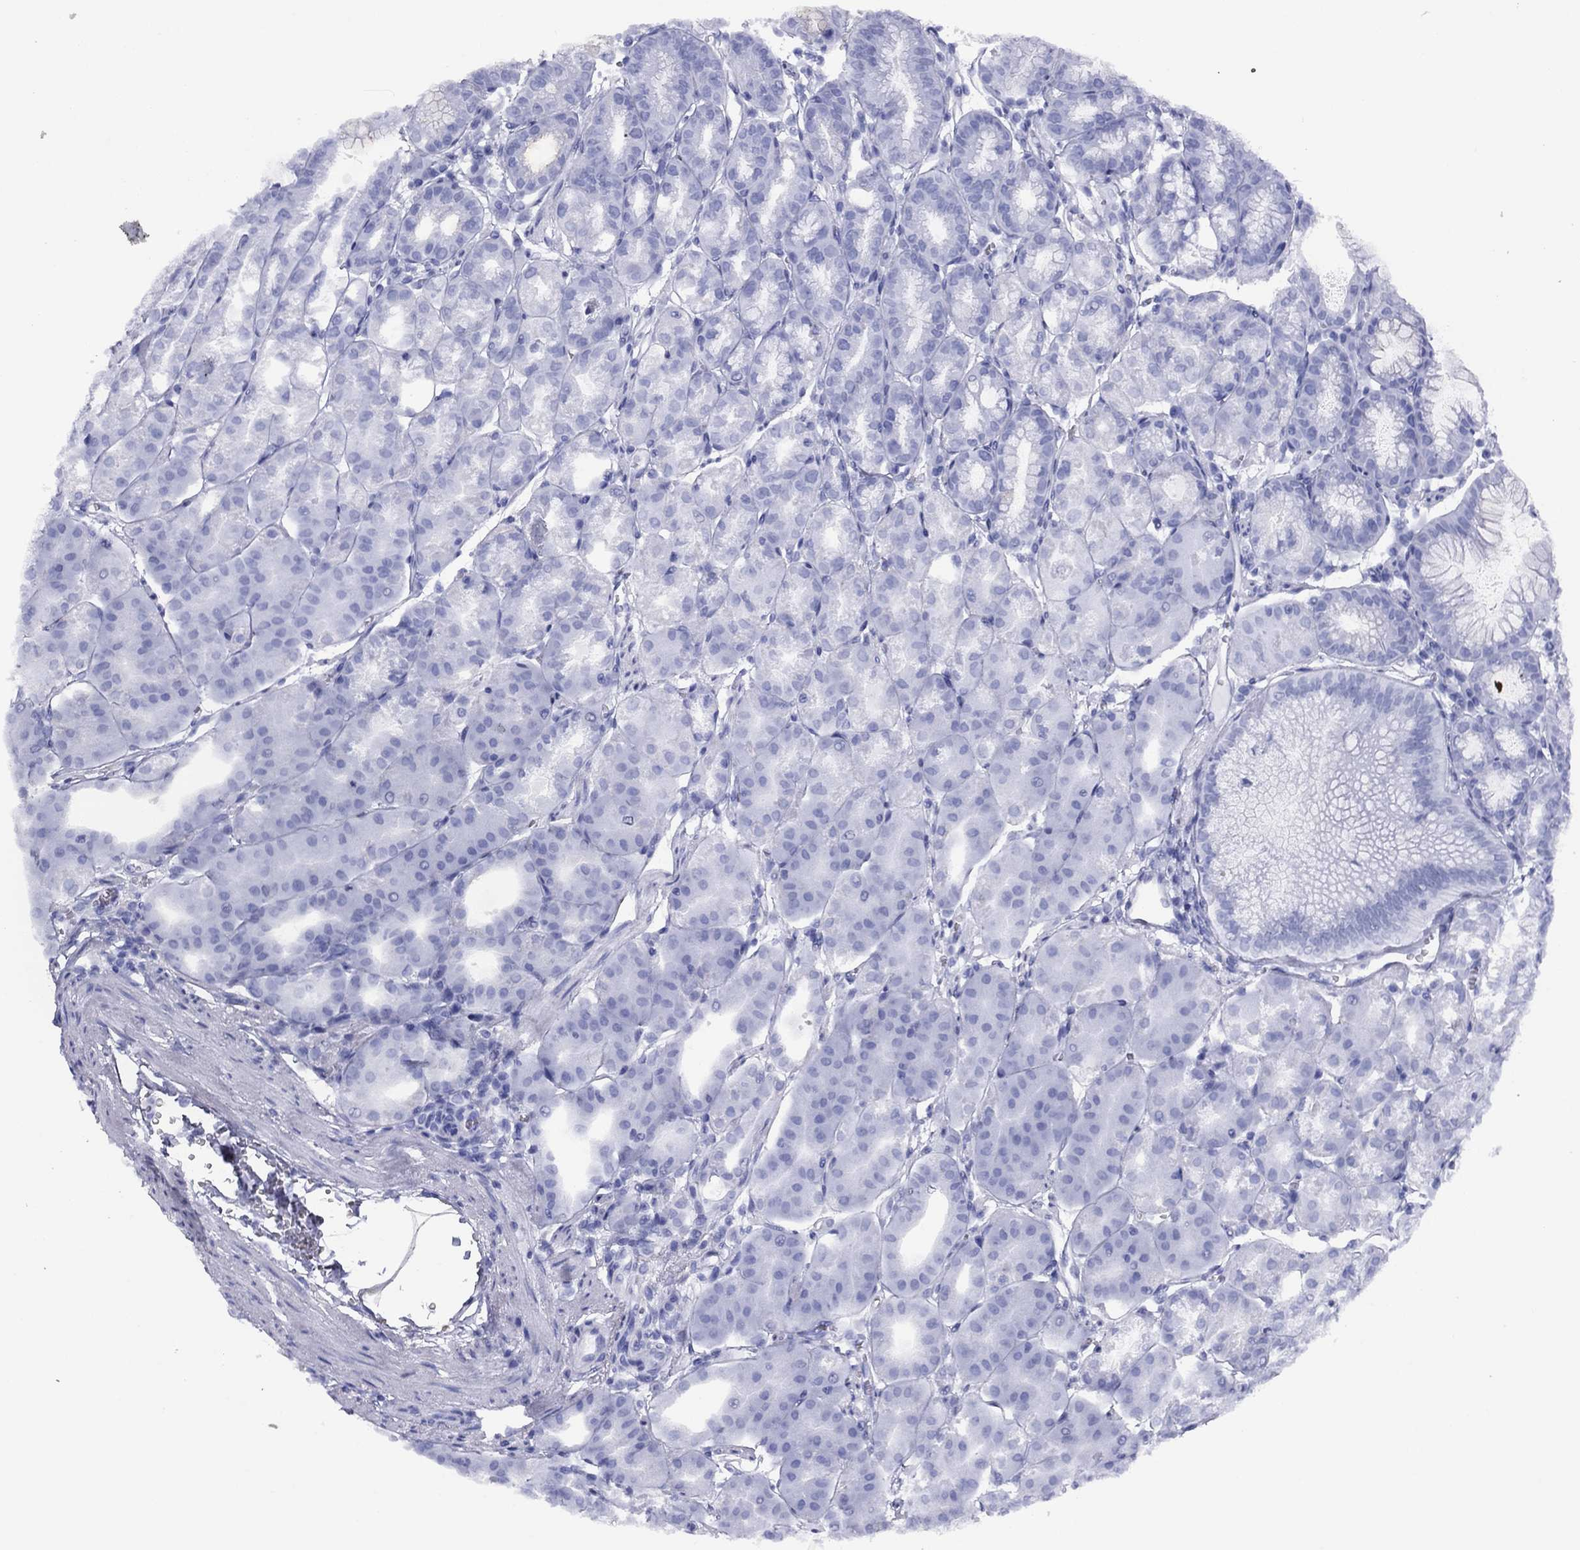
{"staining": {"intensity": "negative", "quantity": "none", "location": "none"}, "tissue": "stomach", "cell_type": "Glandular cells", "image_type": "normal", "snomed": [{"axis": "morphology", "description": "Normal tissue, NOS"}, {"axis": "topography", "description": "Stomach, lower"}], "caption": "DAB (3,3'-diaminobenzidine) immunohistochemical staining of normal human stomach displays no significant positivity in glandular cells. (DAB immunohistochemistry (IHC) with hematoxylin counter stain).", "gene": "HAO1", "patient": {"sex": "male", "age": 71}}